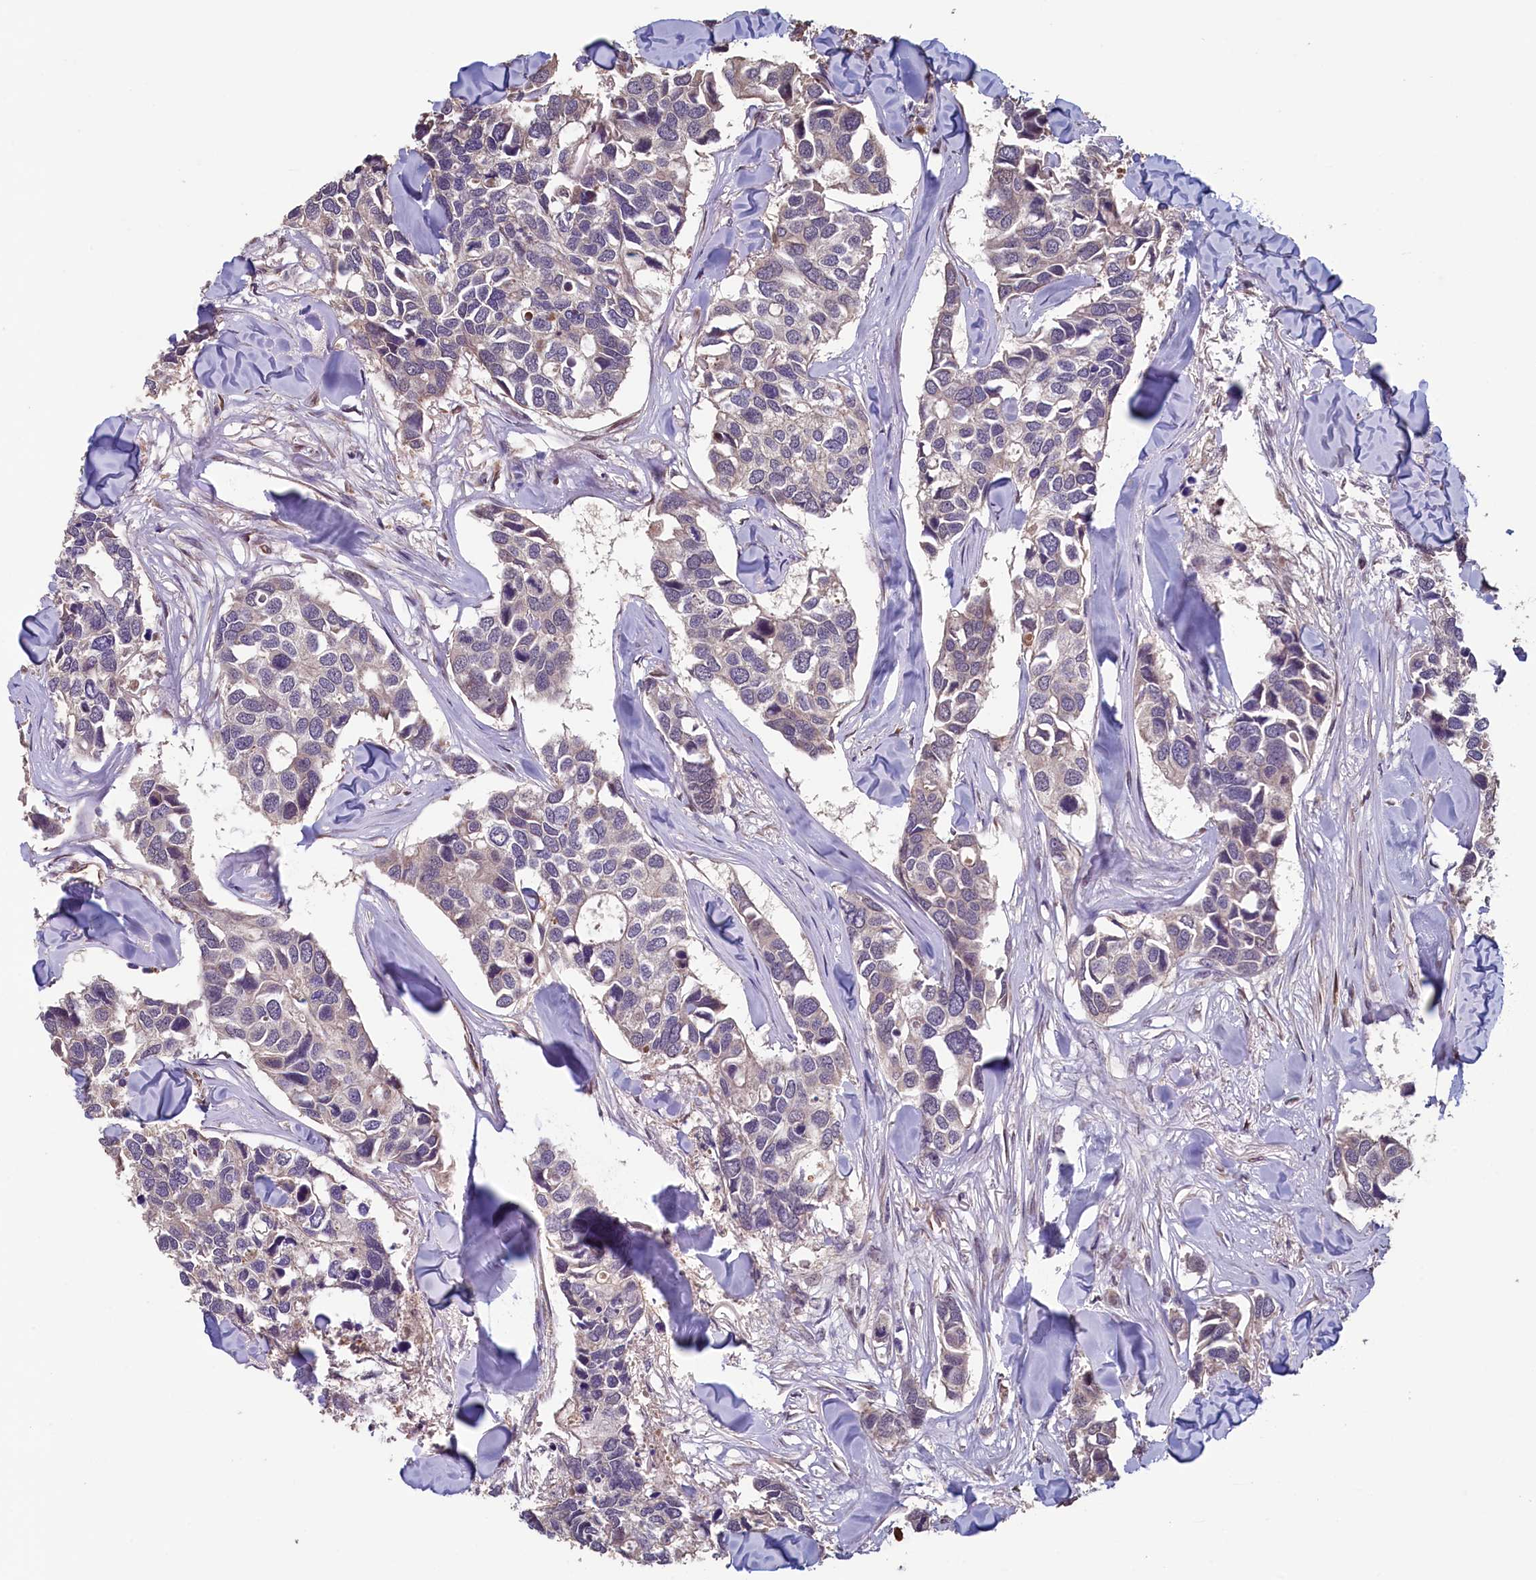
{"staining": {"intensity": "negative", "quantity": "none", "location": "none"}, "tissue": "breast cancer", "cell_type": "Tumor cells", "image_type": "cancer", "snomed": [{"axis": "morphology", "description": "Duct carcinoma"}, {"axis": "topography", "description": "Breast"}], "caption": "Tumor cells show no significant protein positivity in breast cancer (infiltrating ductal carcinoma).", "gene": "ACSBG1", "patient": {"sex": "female", "age": 83}}